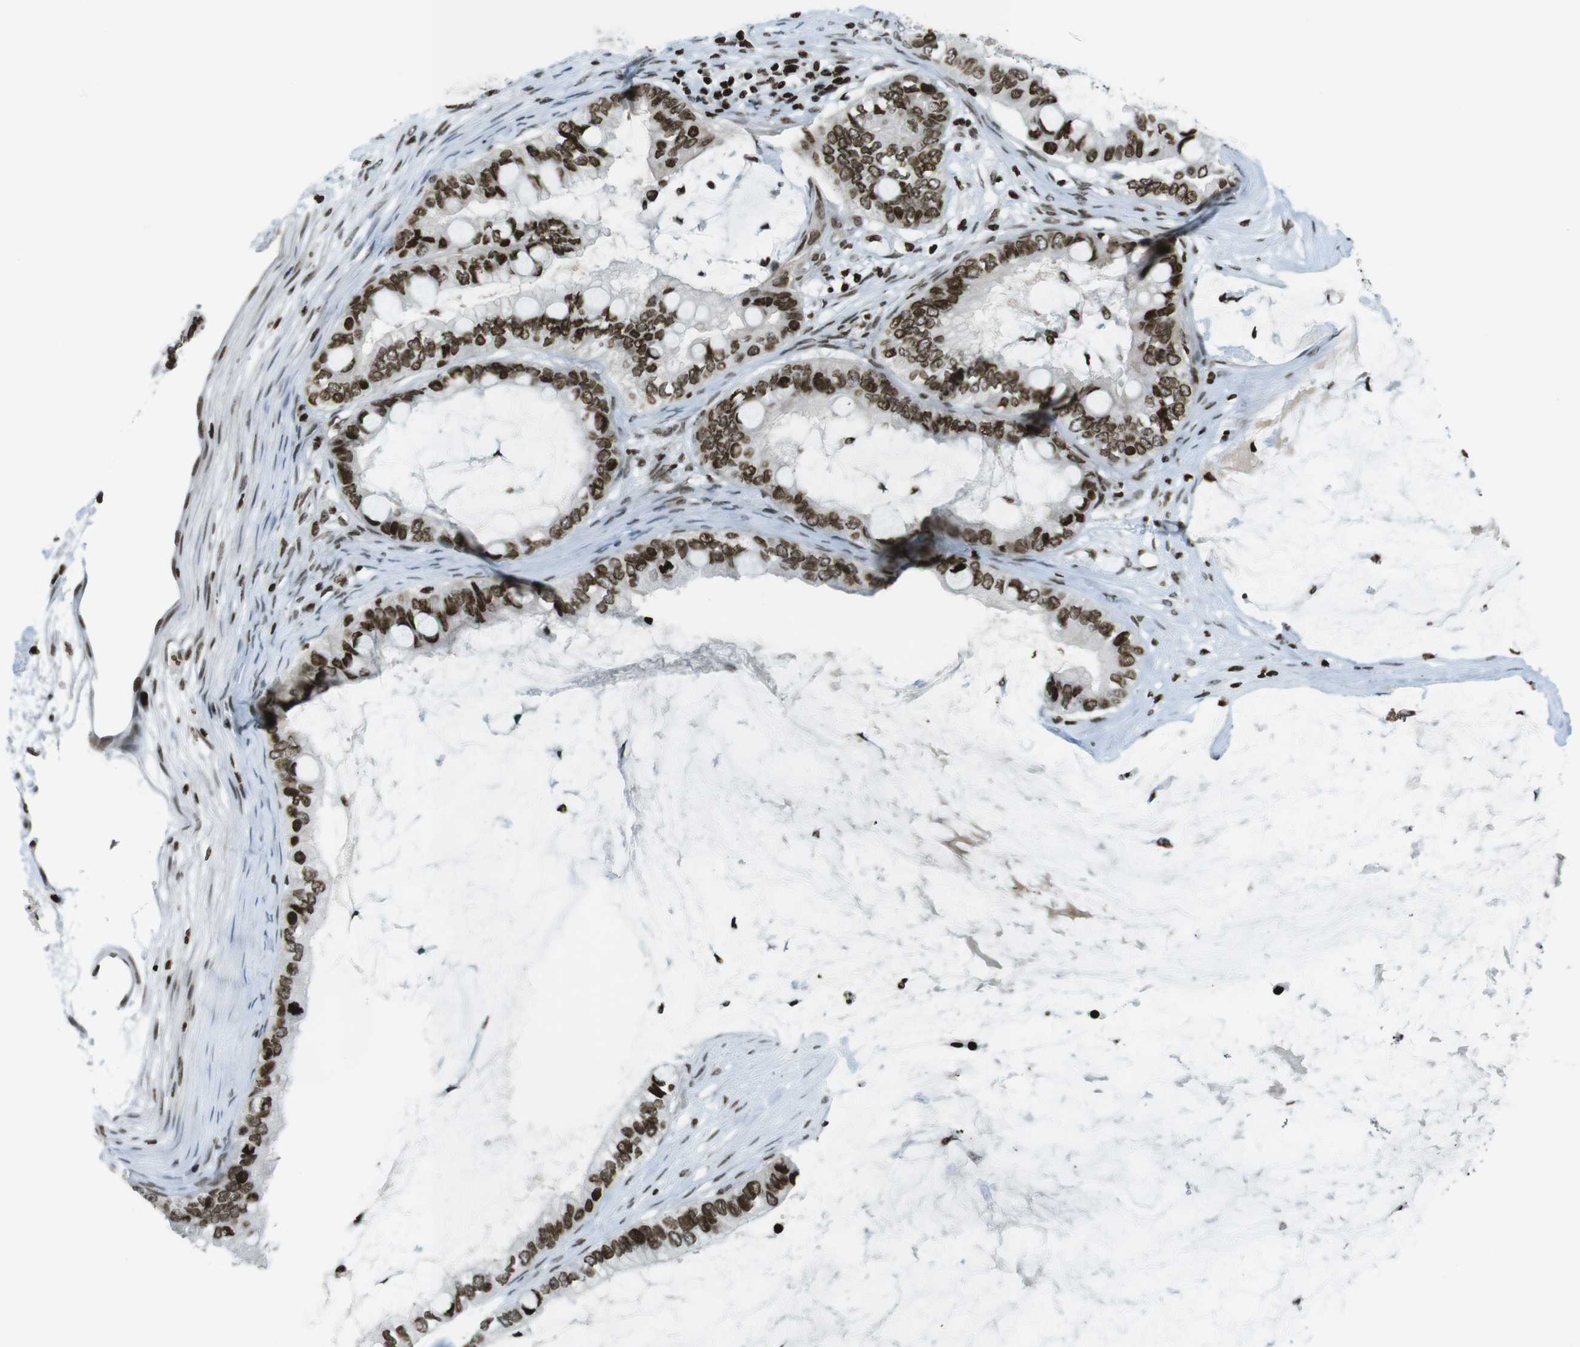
{"staining": {"intensity": "strong", "quantity": ">75%", "location": "nuclear"}, "tissue": "ovarian cancer", "cell_type": "Tumor cells", "image_type": "cancer", "snomed": [{"axis": "morphology", "description": "Cystadenocarcinoma, mucinous, NOS"}, {"axis": "topography", "description": "Ovary"}], "caption": "Ovarian cancer (mucinous cystadenocarcinoma) was stained to show a protein in brown. There is high levels of strong nuclear expression in about >75% of tumor cells.", "gene": "H2AC8", "patient": {"sex": "female", "age": 80}}